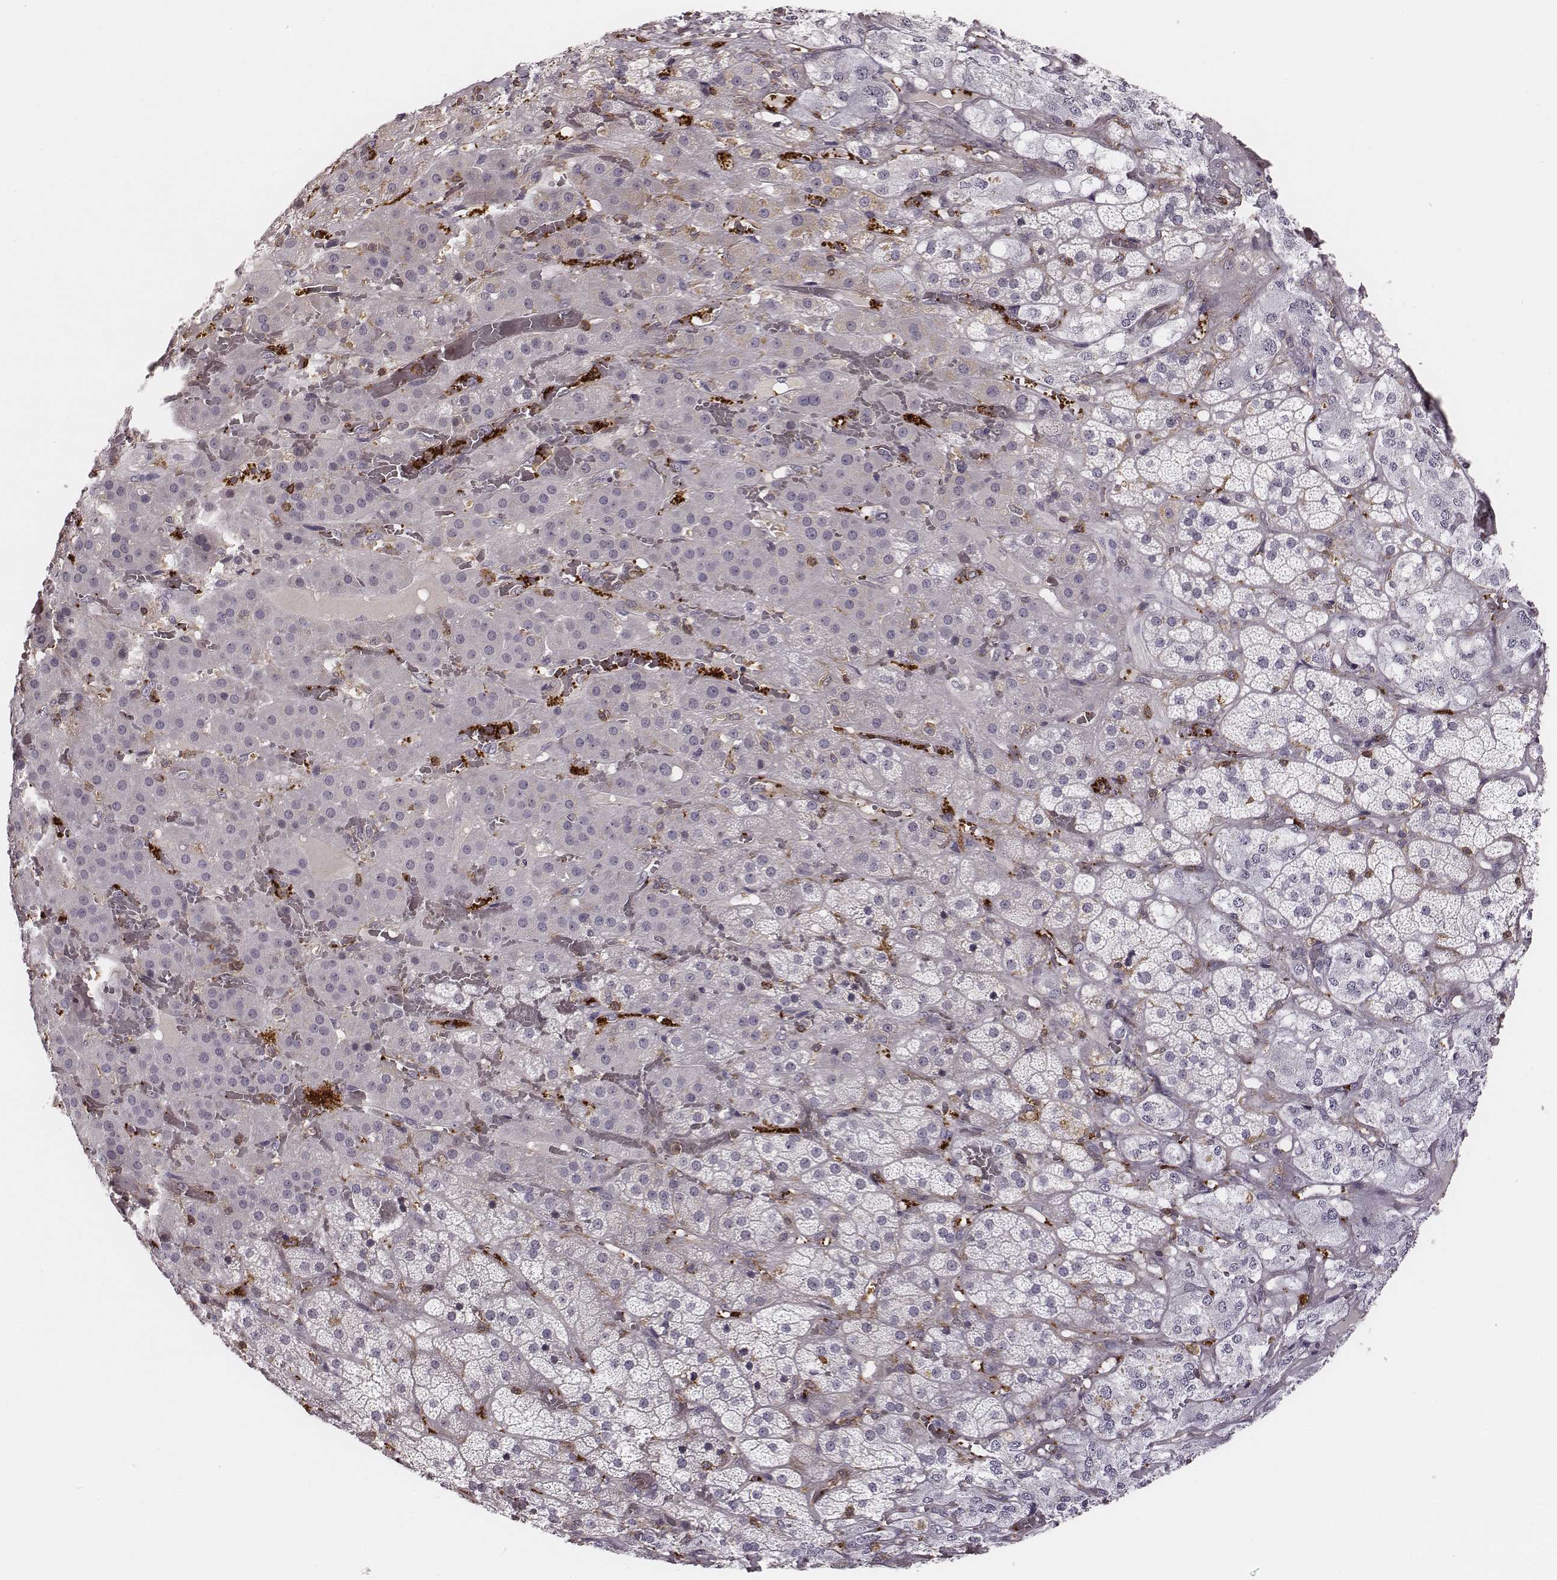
{"staining": {"intensity": "negative", "quantity": "none", "location": "none"}, "tissue": "adrenal gland", "cell_type": "Glandular cells", "image_type": "normal", "snomed": [{"axis": "morphology", "description": "Normal tissue, NOS"}, {"axis": "topography", "description": "Adrenal gland"}], "caption": "Photomicrograph shows no significant protein expression in glandular cells of normal adrenal gland.", "gene": "ZYX", "patient": {"sex": "male", "age": 57}}